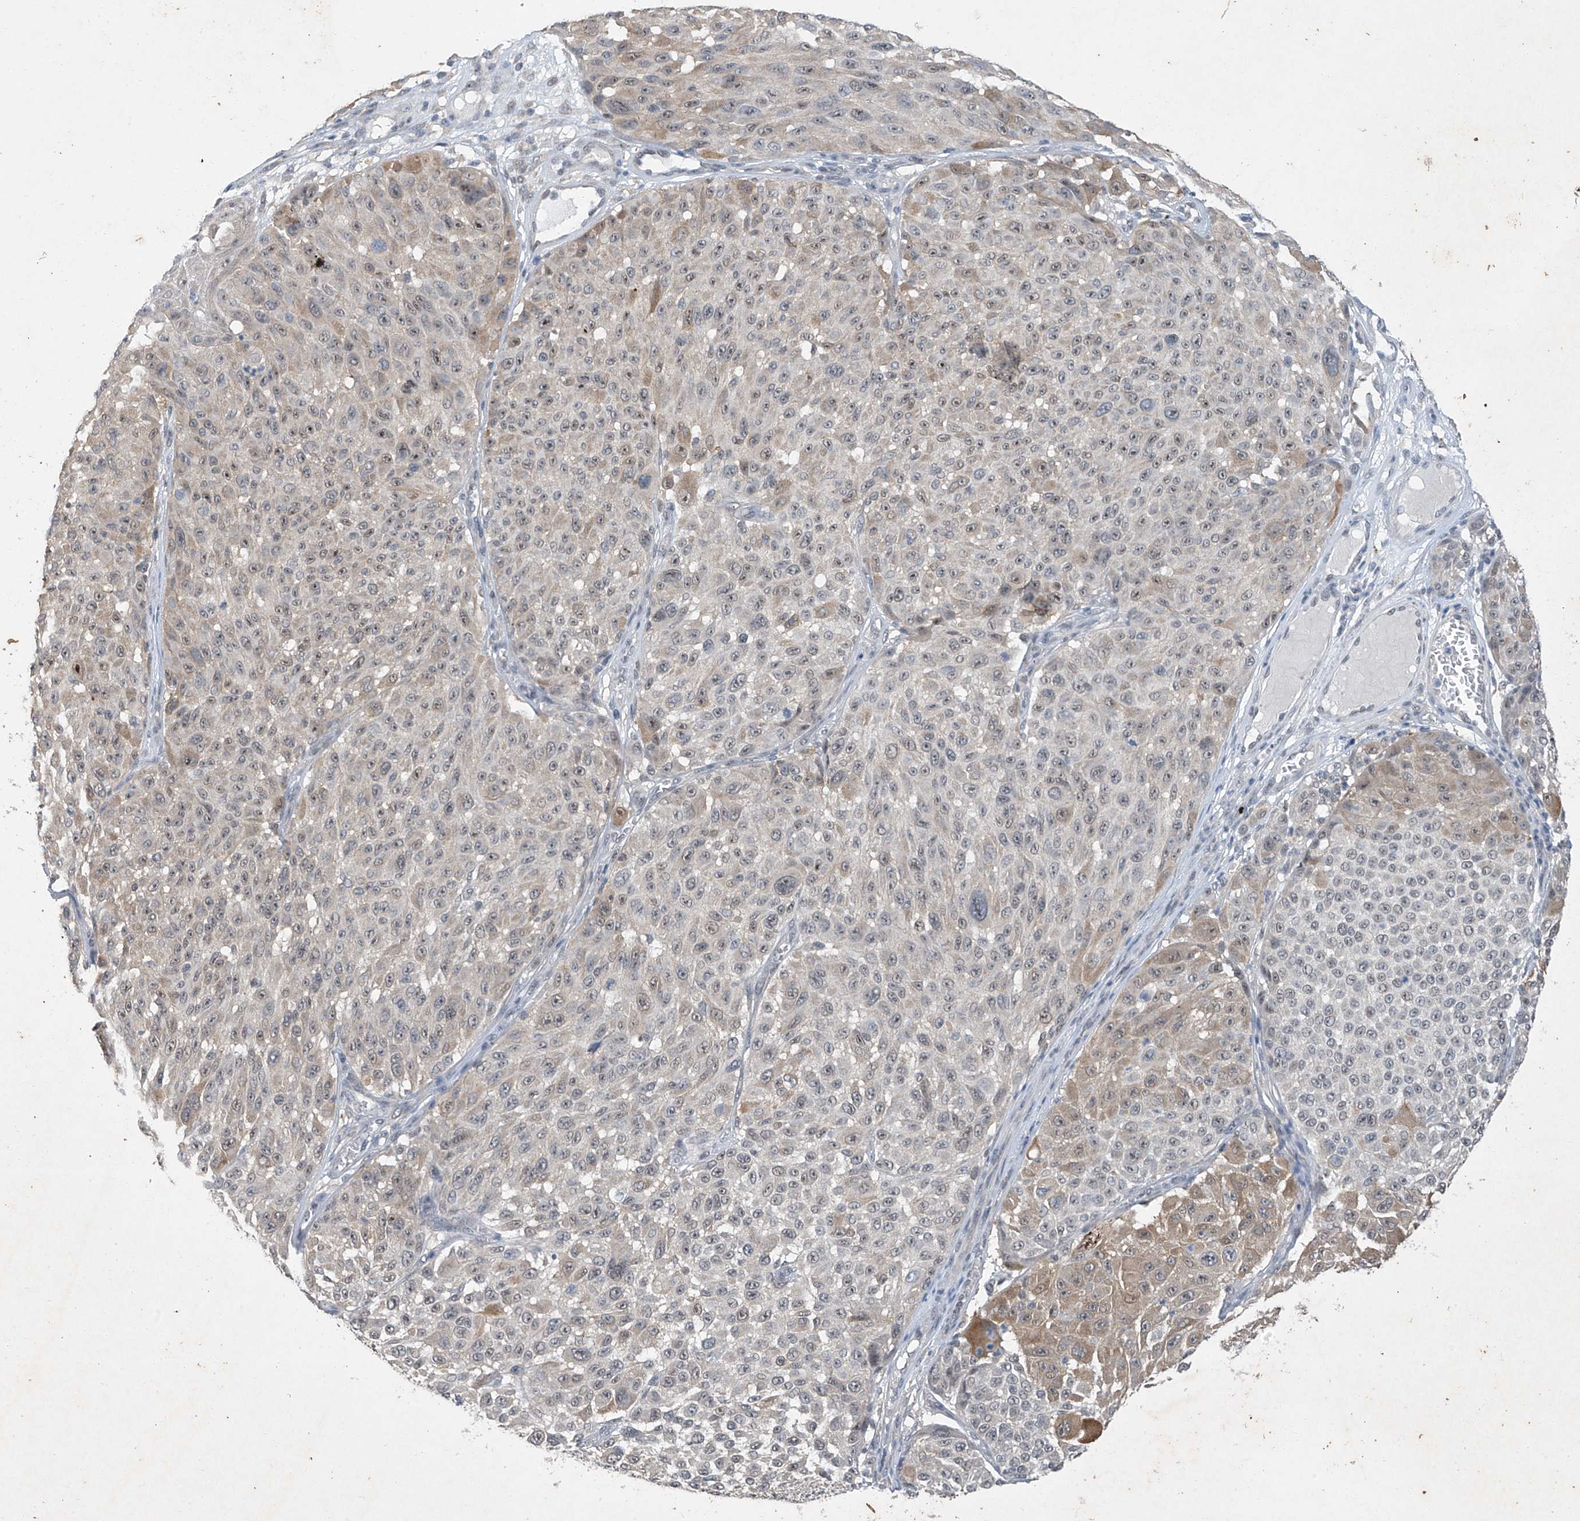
{"staining": {"intensity": "weak", "quantity": "<25%", "location": "cytoplasmic/membranous,nuclear"}, "tissue": "melanoma", "cell_type": "Tumor cells", "image_type": "cancer", "snomed": [{"axis": "morphology", "description": "Malignant melanoma, NOS"}, {"axis": "topography", "description": "Skin"}], "caption": "An image of melanoma stained for a protein exhibits no brown staining in tumor cells. The staining was performed using DAB (3,3'-diaminobenzidine) to visualize the protein expression in brown, while the nuclei were stained in blue with hematoxylin (Magnification: 20x).", "gene": "TAF8", "patient": {"sex": "male", "age": 83}}